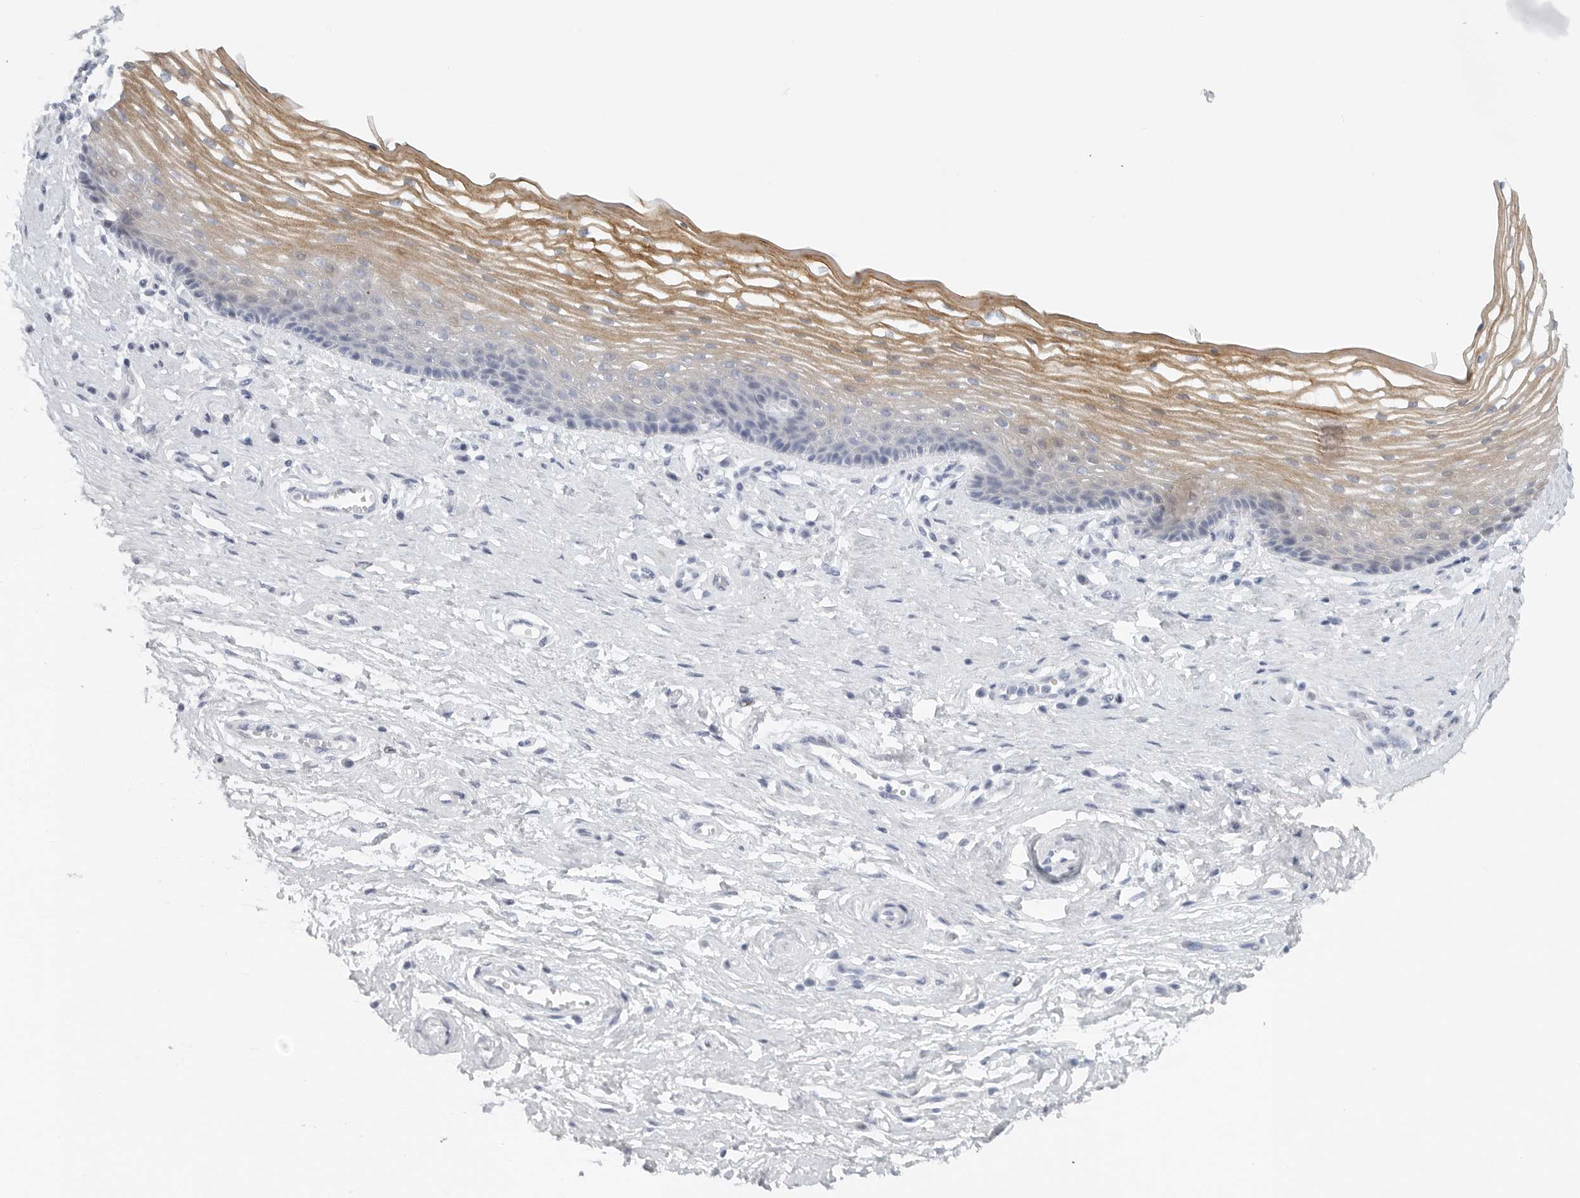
{"staining": {"intensity": "moderate", "quantity": "<25%", "location": "cytoplasmic/membranous"}, "tissue": "vagina", "cell_type": "Squamous epithelial cells", "image_type": "normal", "snomed": [{"axis": "morphology", "description": "Normal tissue, NOS"}, {"axis": "topography", "description": "Vagina"}], "caption": "High-magnification brightfield microscopy of benign vagina stained with DAB (3,3'-diaminobenzidine) (brown) and counterstained with hematoxylin (blue). squamous epithelial cells exhibit moderate cytoplasmic/membranous staining is present in approximately<25% of cells. (brown staining indicates protein expression, while blue staining denotes nuclei).", "gene": "TNR", "patient": {"sex": "female", "age": 46}}